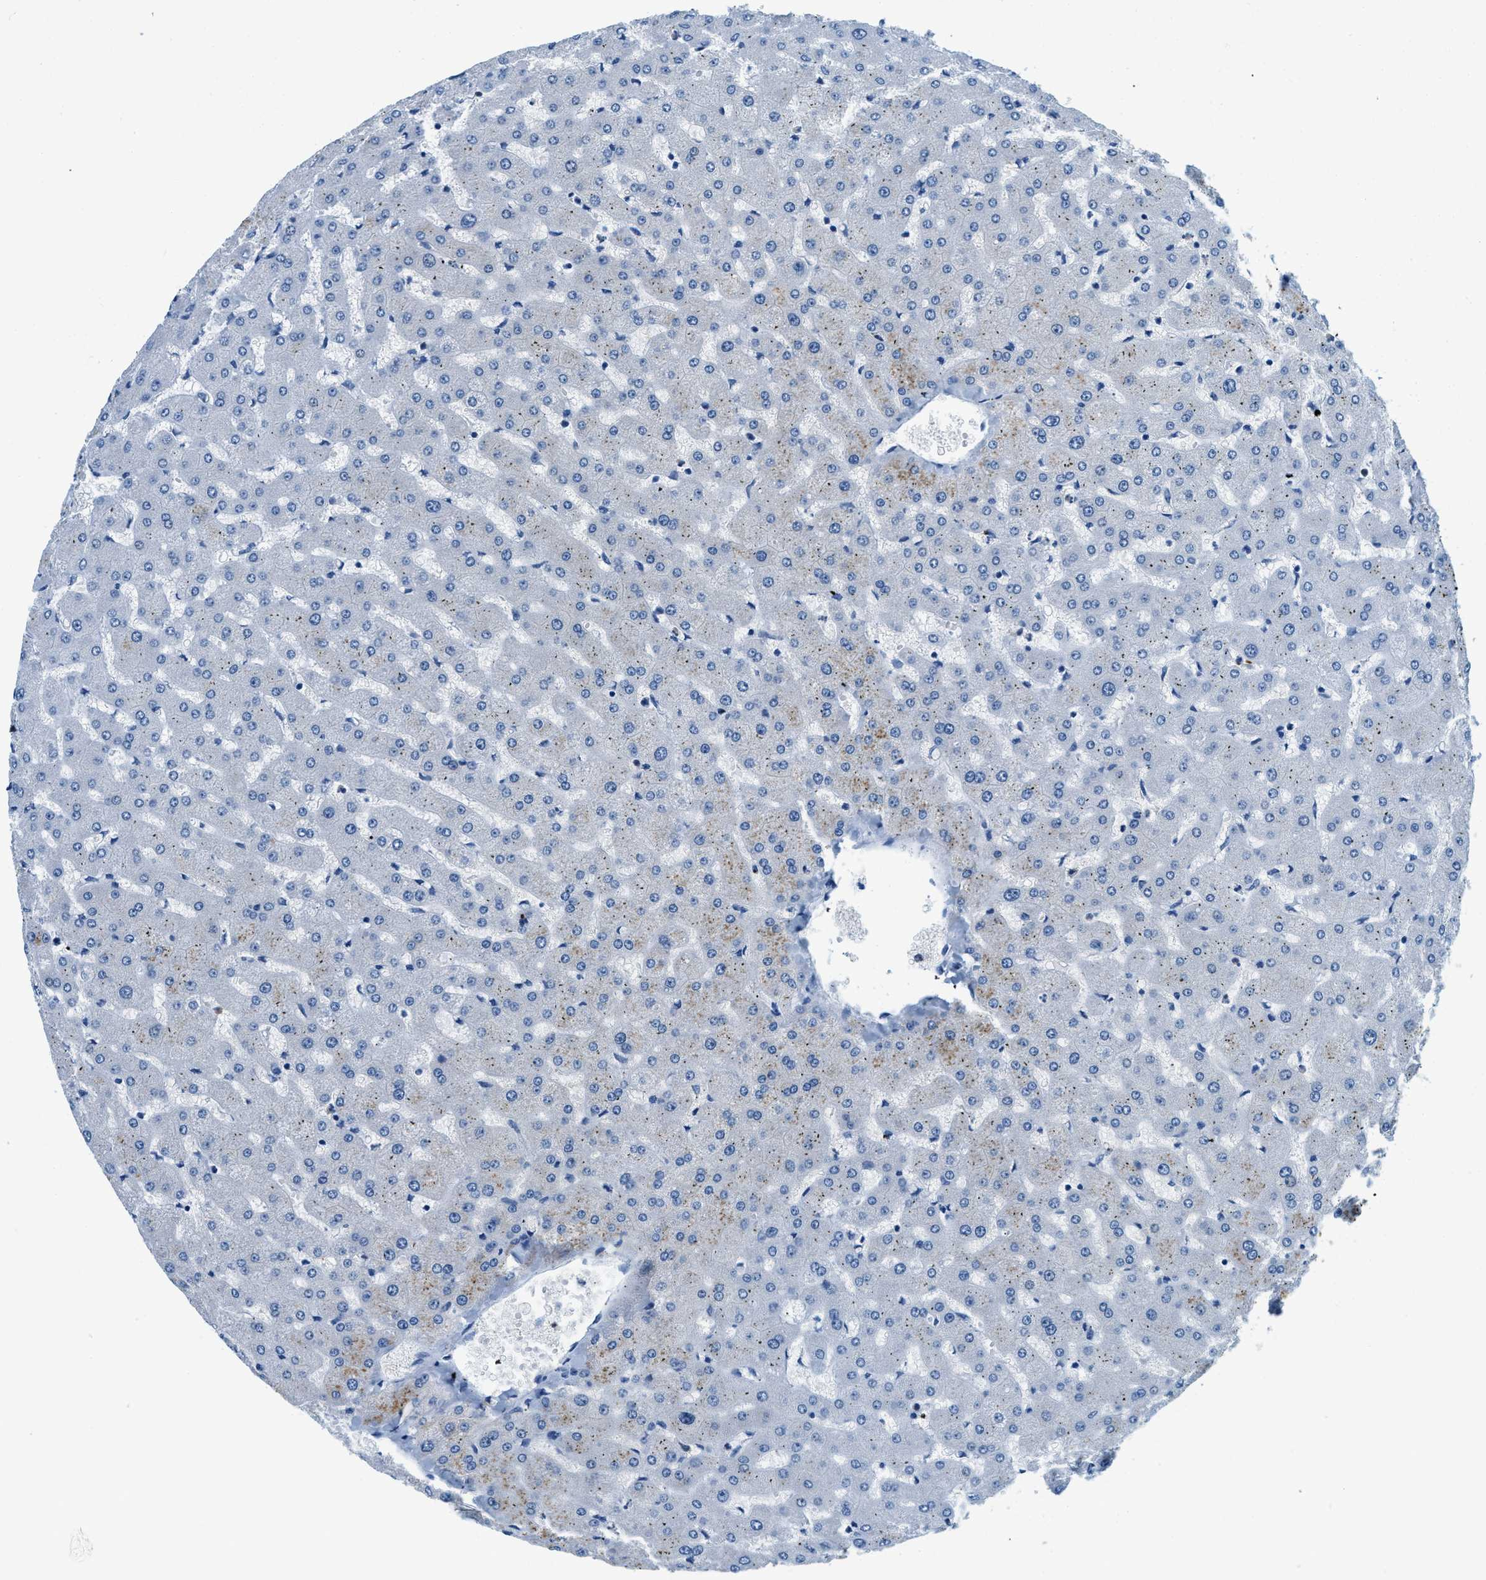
{"staining": {"intensity": "negative", "quantity": "none", "location": "none"}, "tissue": "liver", "cell_type": "Cholangiocytes", "image_type": "normal", "snomed": [{"axis": "morphology", "description": "Normal tissue, NOS"}, {"axis": "topography", "description": "Liver"}], "caption": "DAB immunohistochemical staining of normal human liver displays no significant positivity in cholangiocytes.", "gene": "CAPG", "patient": {"sex": "female", "age": 63}}